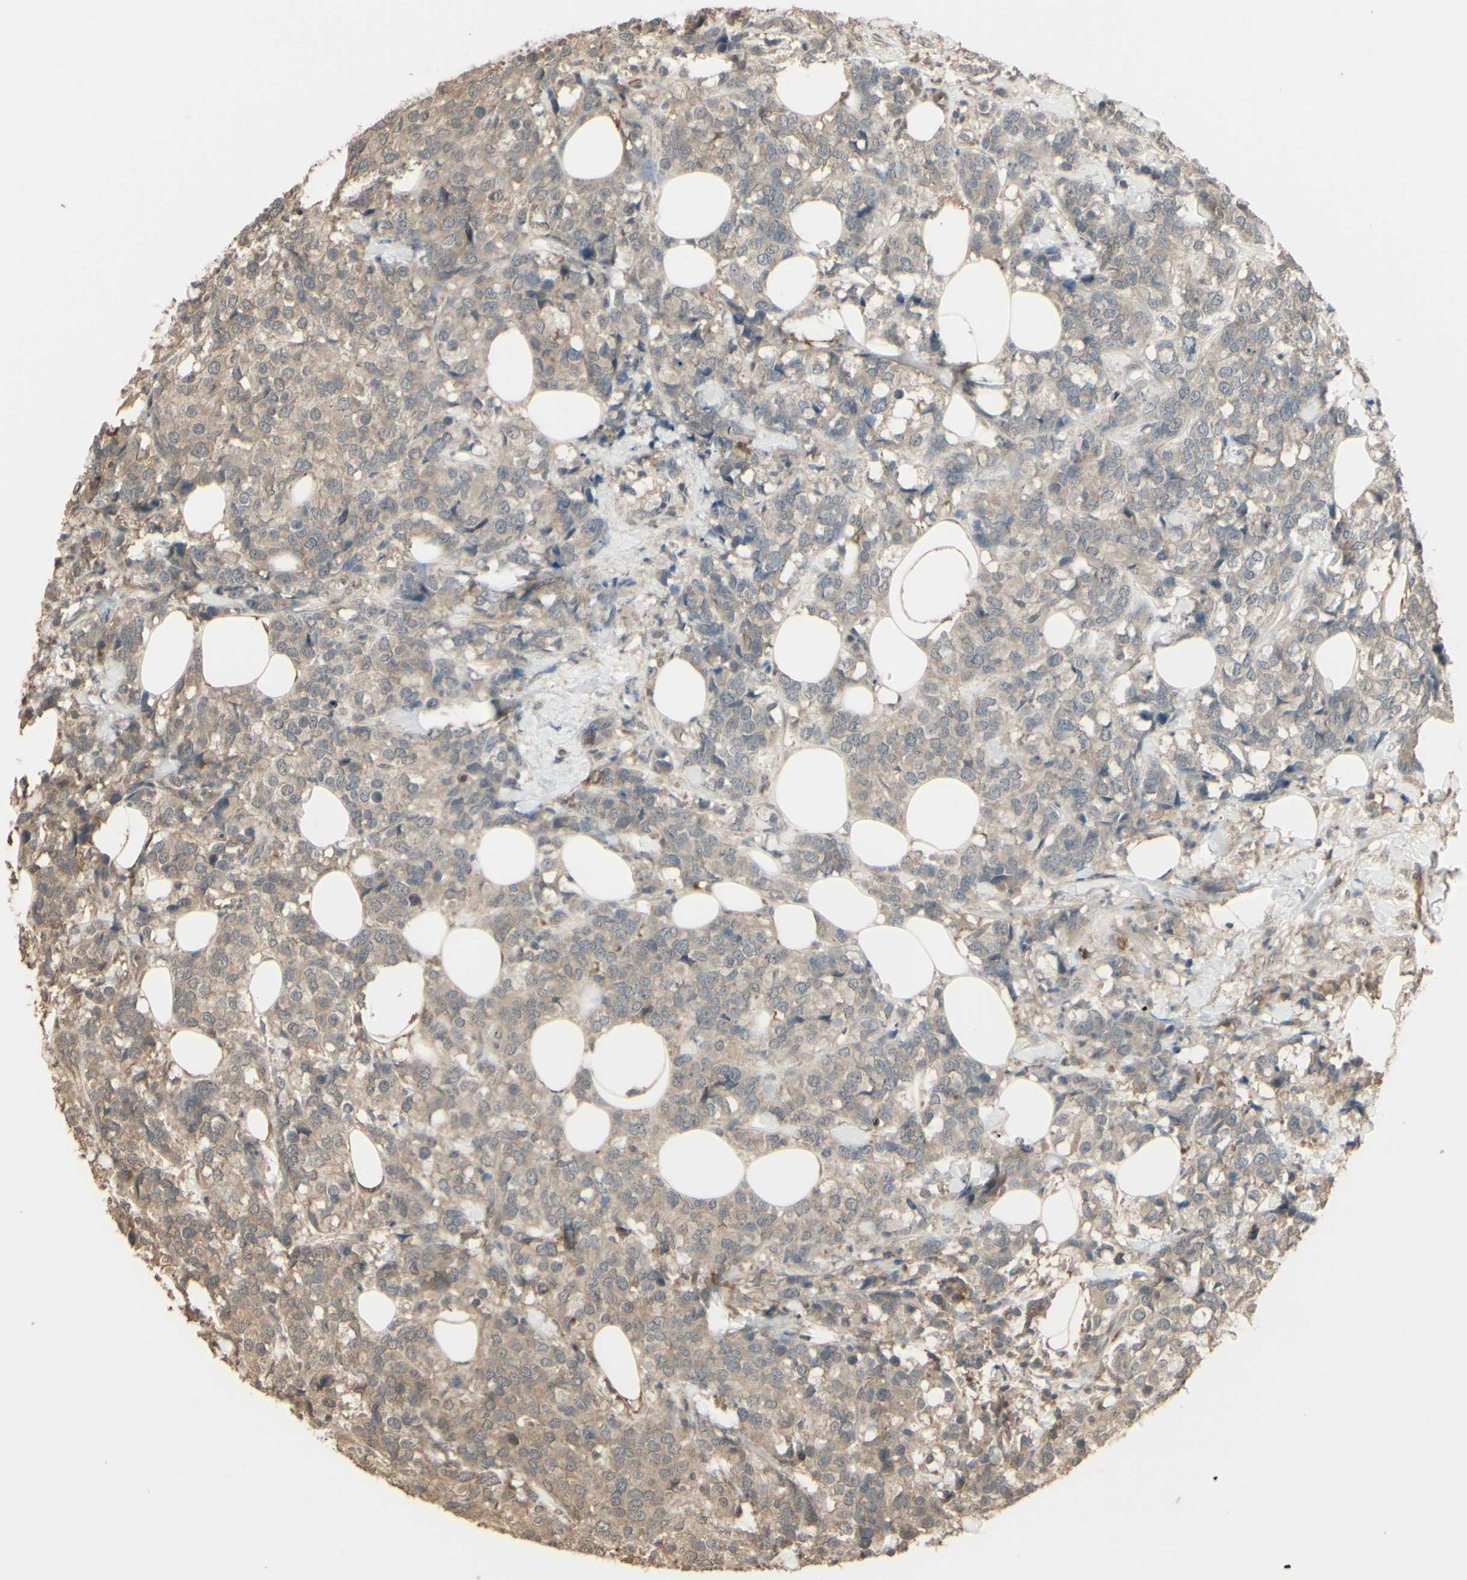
{"staining": {"intensity": "weak", "quantity": ">75%", "location": "cytoplasmic/membranous"}, "tissue": "breast cancer", "cell_type": "Tumor cells", "image_type": "cancer", "snomed": [{"axis": "morphology", "description": "Lobular carcinoma"}, {"axis": "topography", "description": "Breast"}], "caption": "IHC micrograph of neoplastic tissue: breast lobular carcinoma stained using IHC displays low levels of weak protein expression localized specifically in the cytoplasmic/membranous of tumor cells, appearing as a cytoplasmic/membranous brown color.", "gene": "GNAS", "patient": {"sex": "female", "age": 59}}